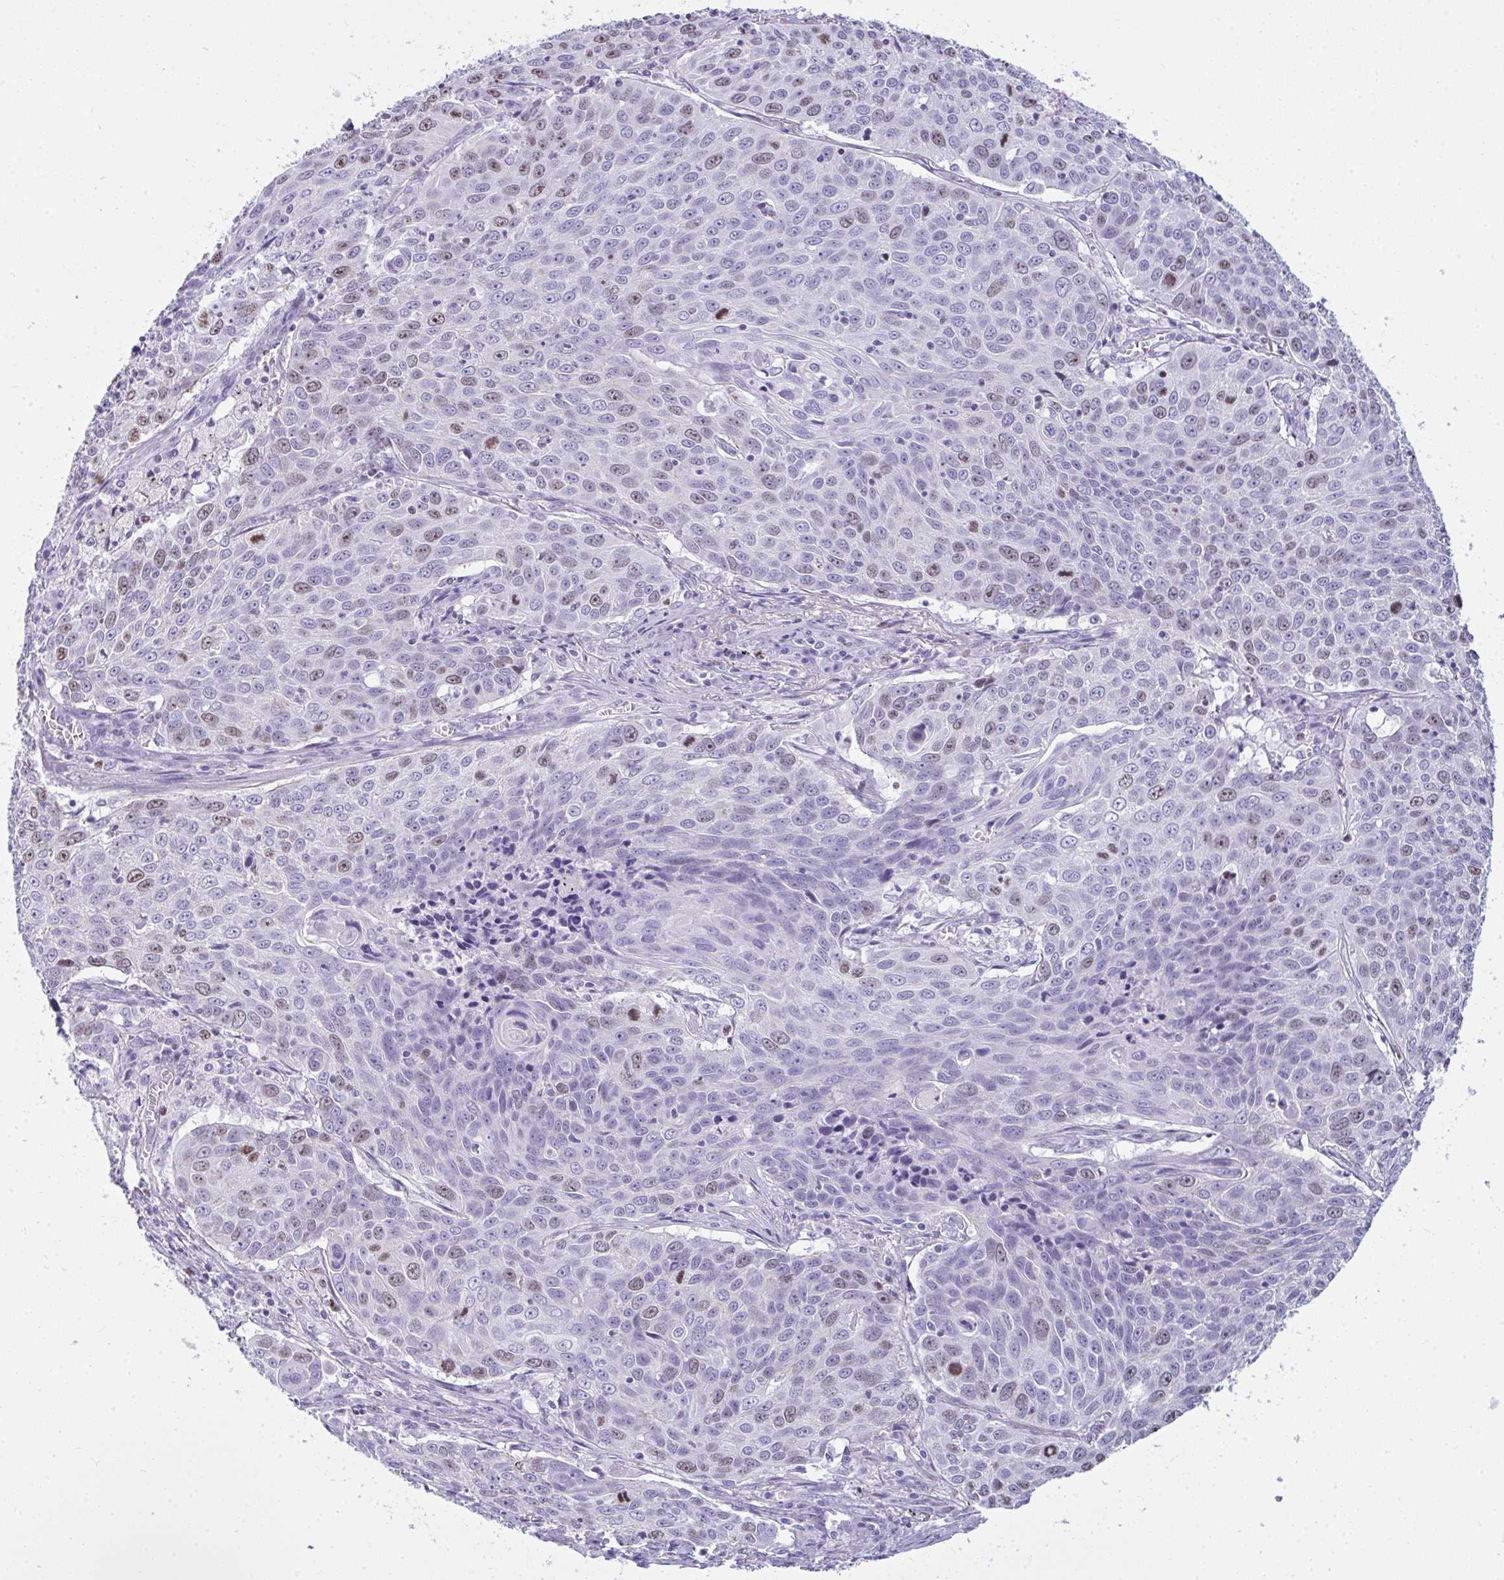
{"staining": {"intensity": "weak", "quantity": "25%-75%", "location": "nuclear"}, "tissue": "lung cancer", "cell_type": "Tumor cells", "image_type": "cancer", "snomed": [{"axis": "morphology", "description": "Squamous cell carcinoma, NOS"}, {"axis": "topography", "description": "Lung"}], "caption": "Immunohistochemical staining of human squamous cell carcinoma (lung) demonstrates low levels of weak nuclear protein staining in about 25%-75% of tumor cells.", "gene": "SUZ12", "patient": {"sex": "male", "age": 78}}